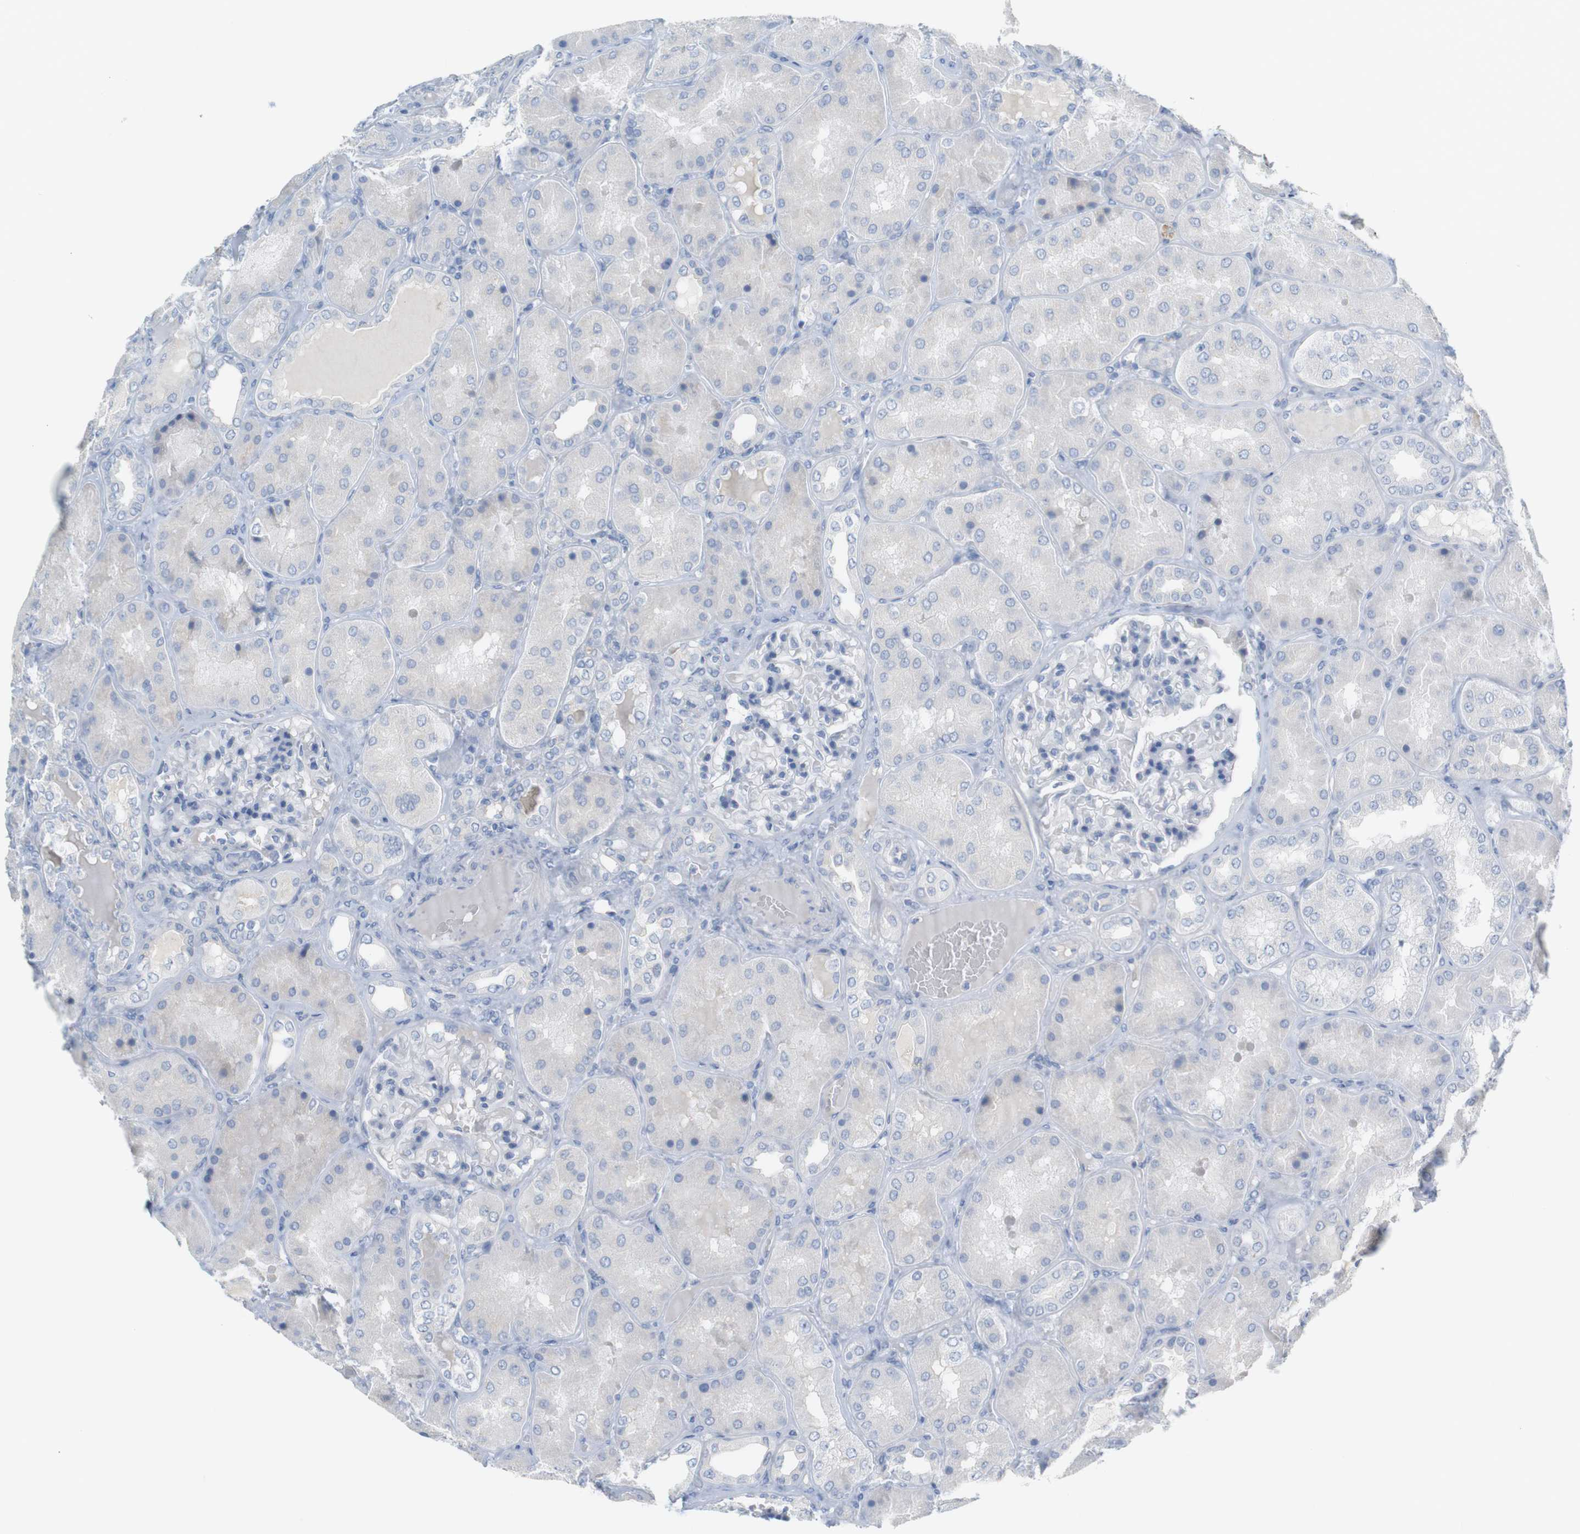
{"staining": {"intensity": "negative", "quantity": "none", "location": "none"}, "tissue": "kidney", "cell_type": "Cells in glomeruli", "image_type": "normal", "snomed": [{"axis": "morphology", "description": "Normal tissue, NOS"}, {"axis": "topography", "description": "Kidney"}], "caption": "Normal kidney was stained to show a protein in brown. There is no significant staining in cells in glomeruli. (Brightfield microscopy of DAB immunohistochemistry (IHC) at high magnification).", "gene": "RGS9", "patient": {"sex": "female", "age": 56}}